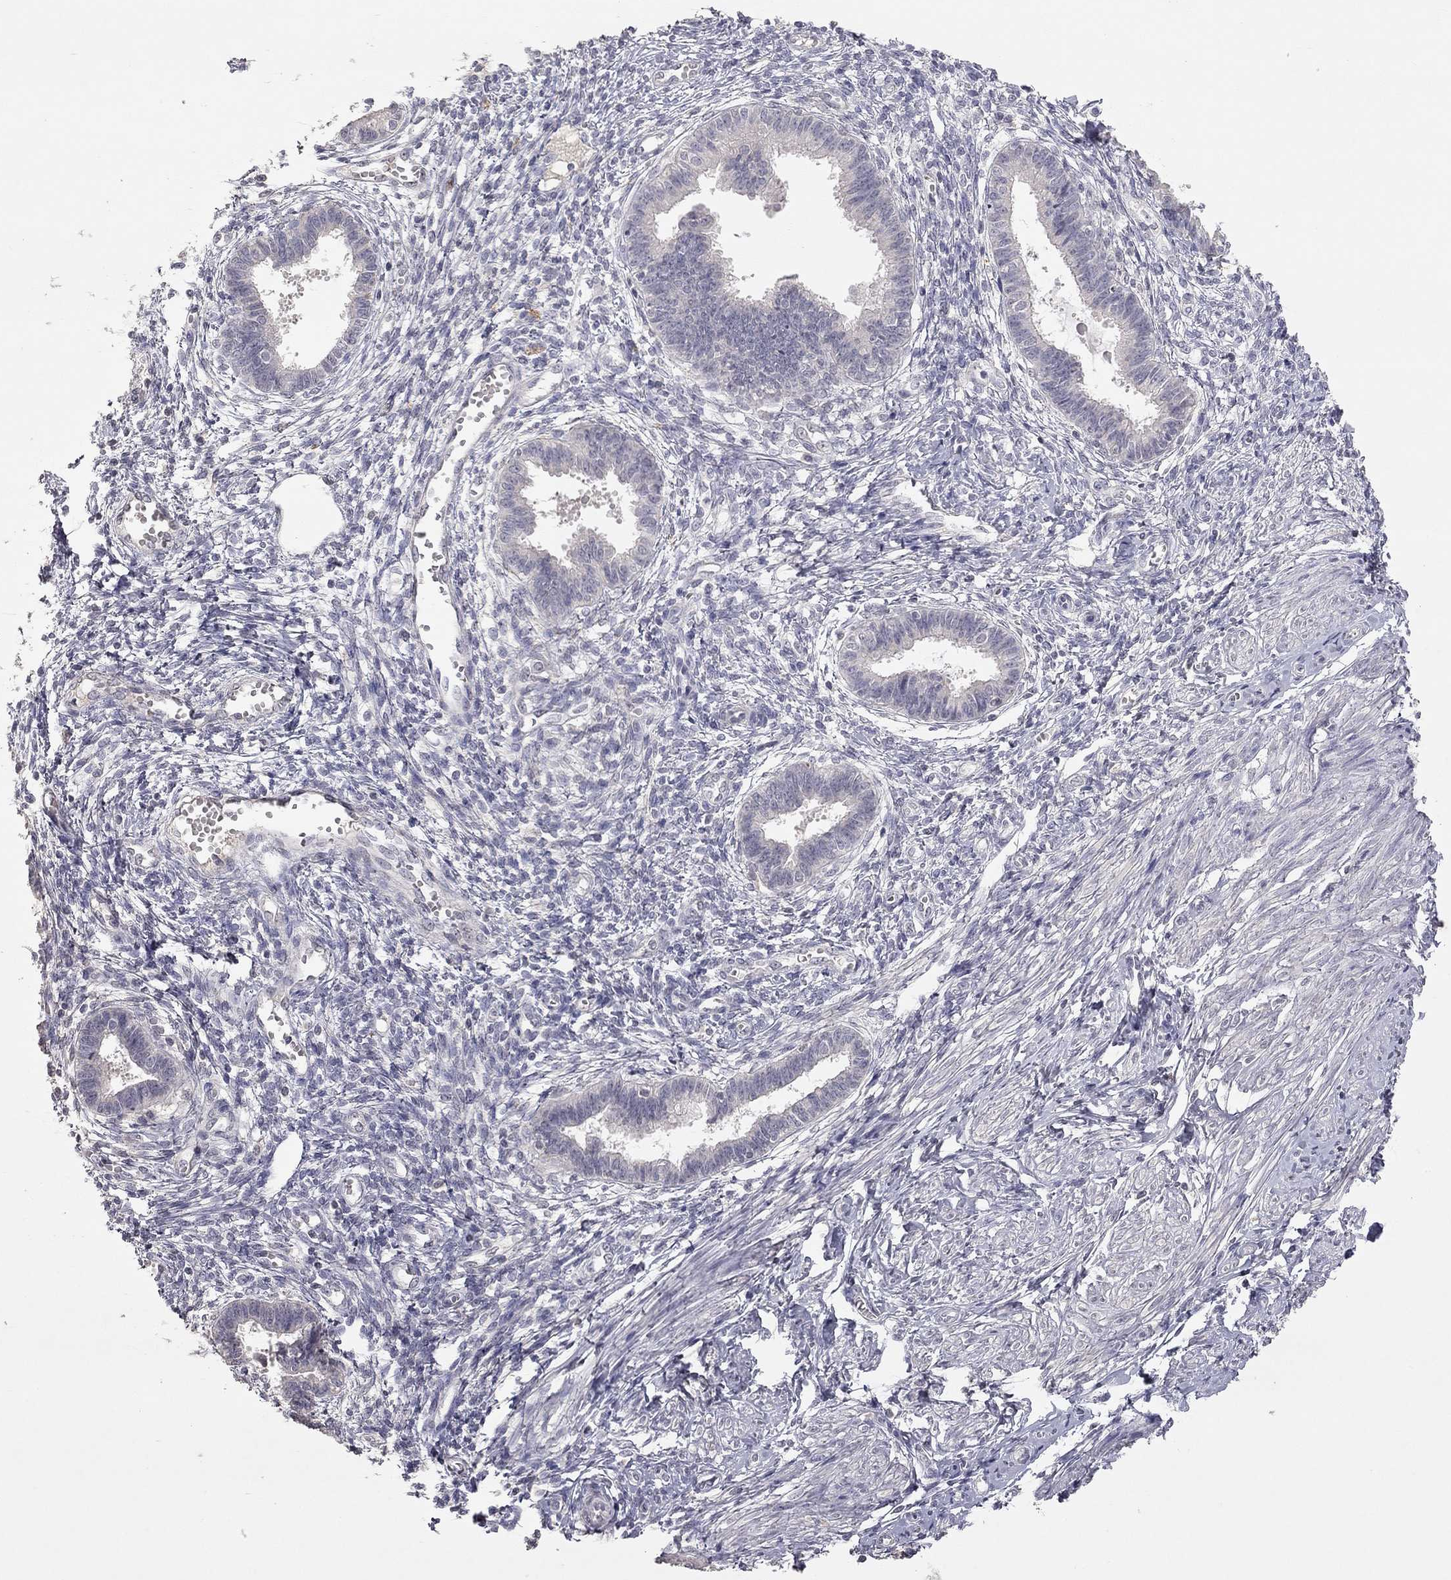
{"staining": {"intensity": "negative", "quantity": "none", "location": "none"}, "tissue": "endometrium", "cell_type": "Cells in endometrial stroma", "image_type": "normal", "snomed": [{"axis": "morphology", "description": "Normal tissue, NOS"}, {"axis": "topography", "description": "Cervix"}, {"axis": "topography", "description": "Endometrium"}], "caption": "The photomicrograph shows no significant staining in cells in endometrial stroma of endometrium. (DAB immunohistochemistry (IHC), high magnification).", "gene": "SYT12", "patient": {"sex": "female", "age": 37}}